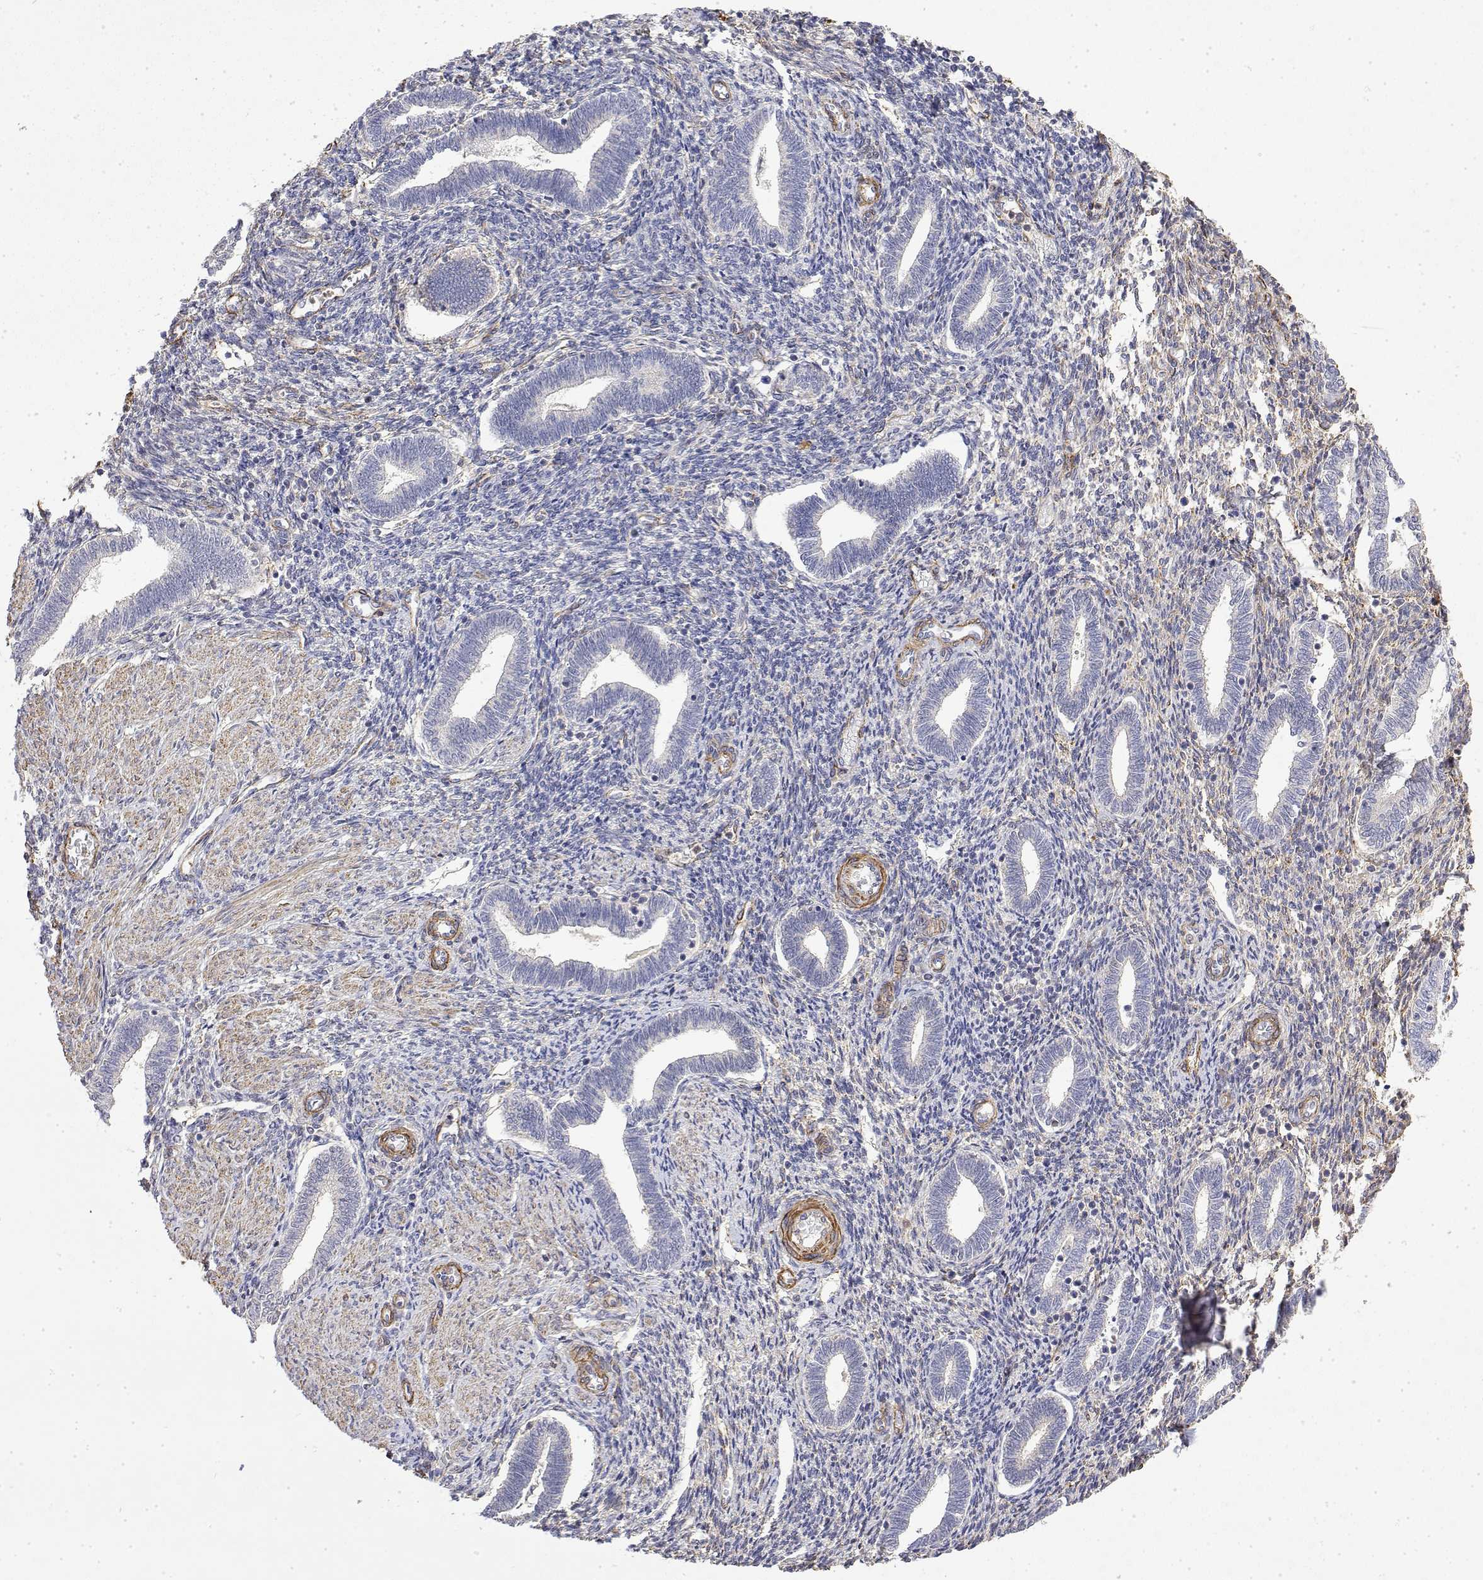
{"staining": {"intensity": "negative", "quantity": "none", "location": "none"}, "tissue": "endometrium", "cell_type": "Cells in endometrial stroma", "image_type": "normal", "snomed": [{"axis": "morphology", "description": "Normal tissue, NOS"}, {"axis": "topography", "description": "Endometrium"}], "caption": "Cells in endometrial stroma are negative for brown protein staining in benign endometrium. (Brightfield microscopy of DAB (3,3'-diaminobenzidine) immunohistochemistry (IHC) at high magnification).", "gene": "SOWAHD", "patient": {"sex": "female", "age": 42}}